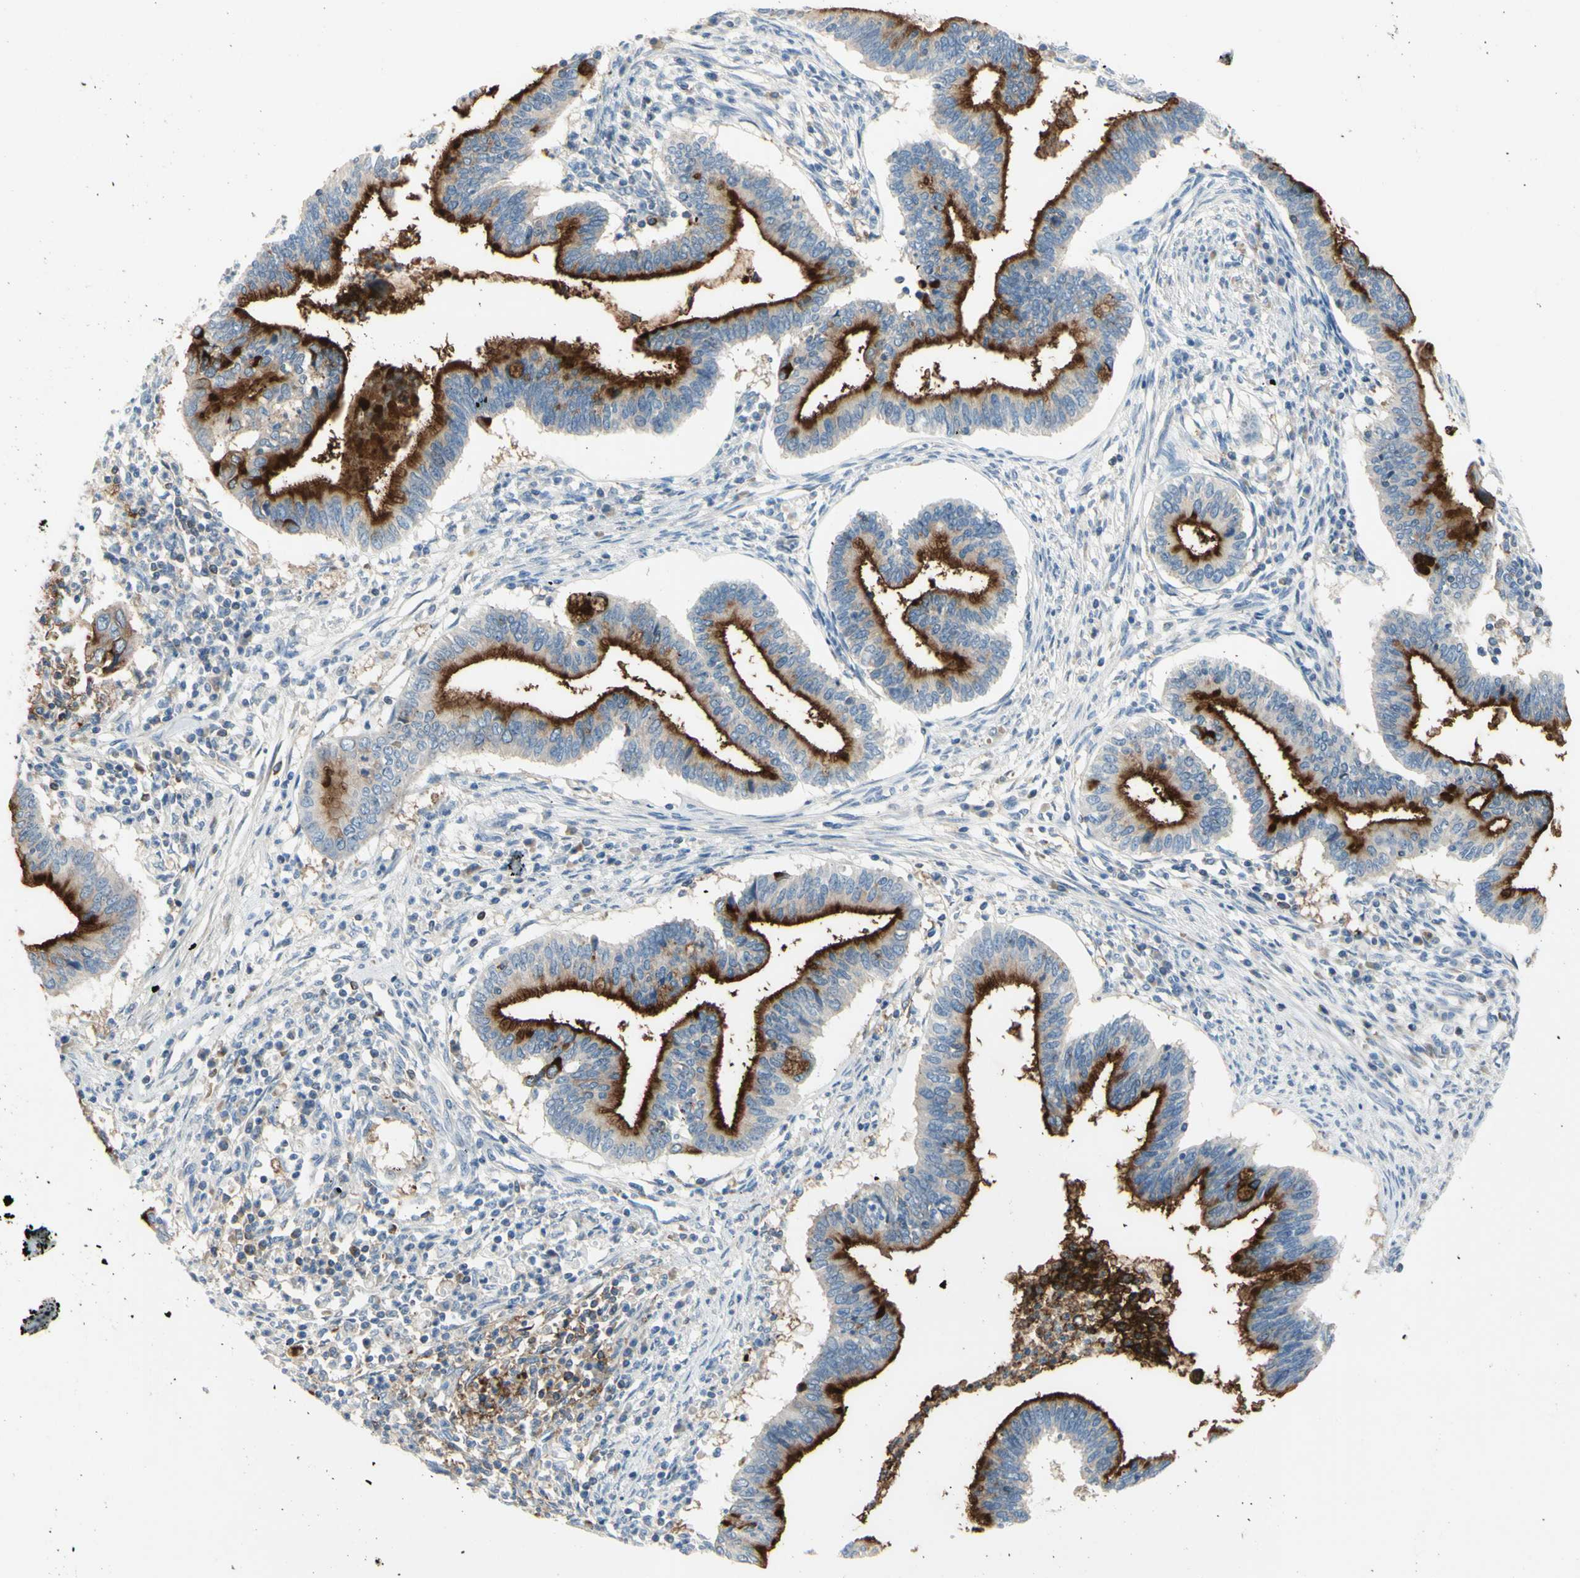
{"staining": {"intensity": "moderate", "quantity": ">75%", "location": "cytoplasmic/membranous"}, "tissue": "cervical cancer", "cell_type": "Tumor cells", "image_type": "cancer", "snomed": [{"axis": "morphology", "description": "Adenocarcinoma, NOS"}, {"axis": "topography", "description": "Cervix"}], "caption": "Cervical cancer stained with a protein marker demonstrates moderate staining in tumor cells.", "gene": "MUC1", "patient": {"sex": "female", "age": 36}}